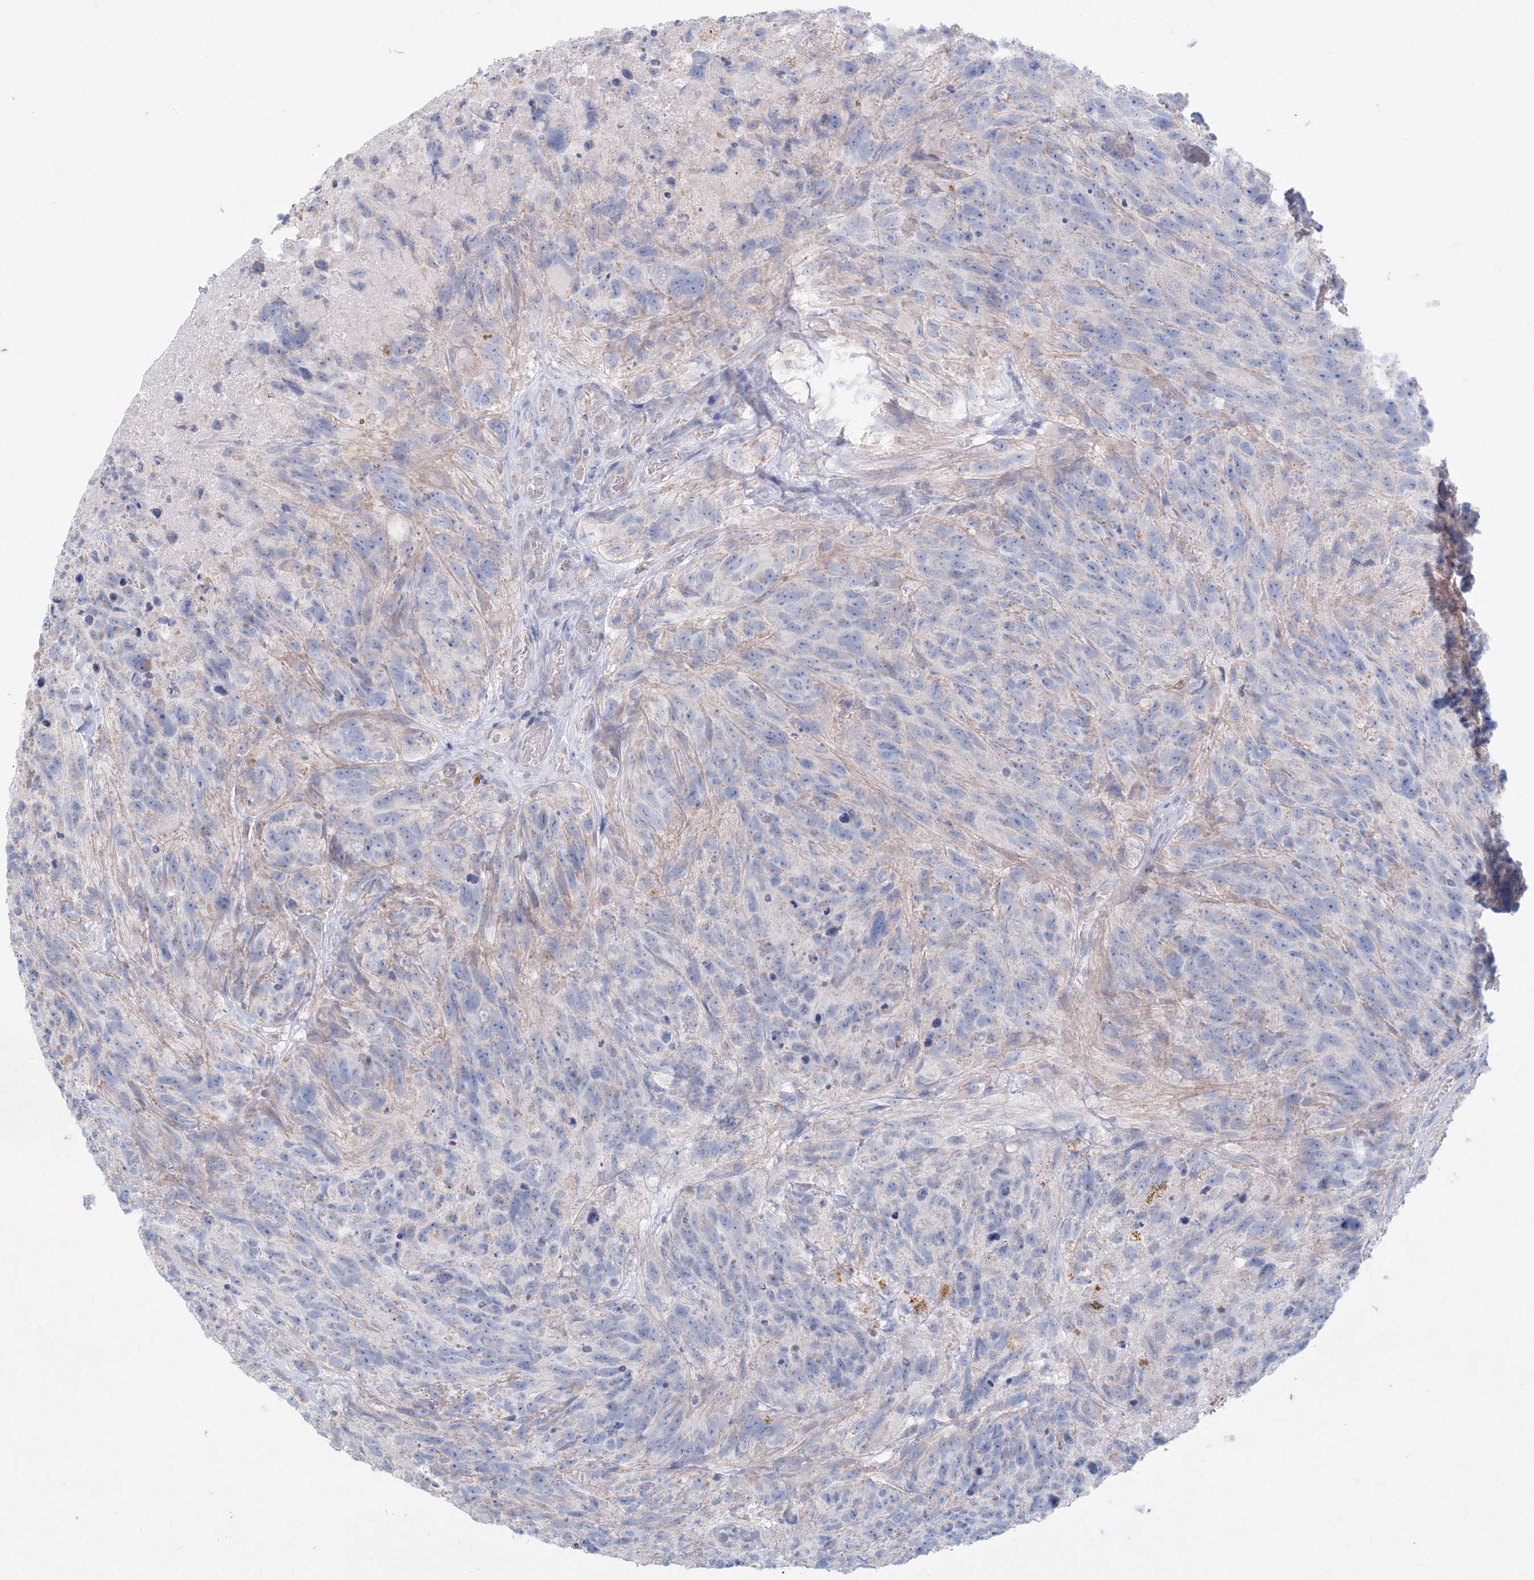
{"staining": {"intensity": "negative", "quantity": "none", "location": "none"}, "tissue": "glioma", "cell_type": "Tumor cells", "image_type": "cancer", "snomed": [{"axis": "morphology", "description": "Glioma, malignant, High grade"}, {"axis": "topography", "description": "Brain"}], "caption": "A high-resolution photomicrograph shows immunohistochemistry (IHC) staining of glioma, which shows no significant staining in tumor cells.", "gene": "KCTD6", "patient": {"sex": "male", "age": 69}}